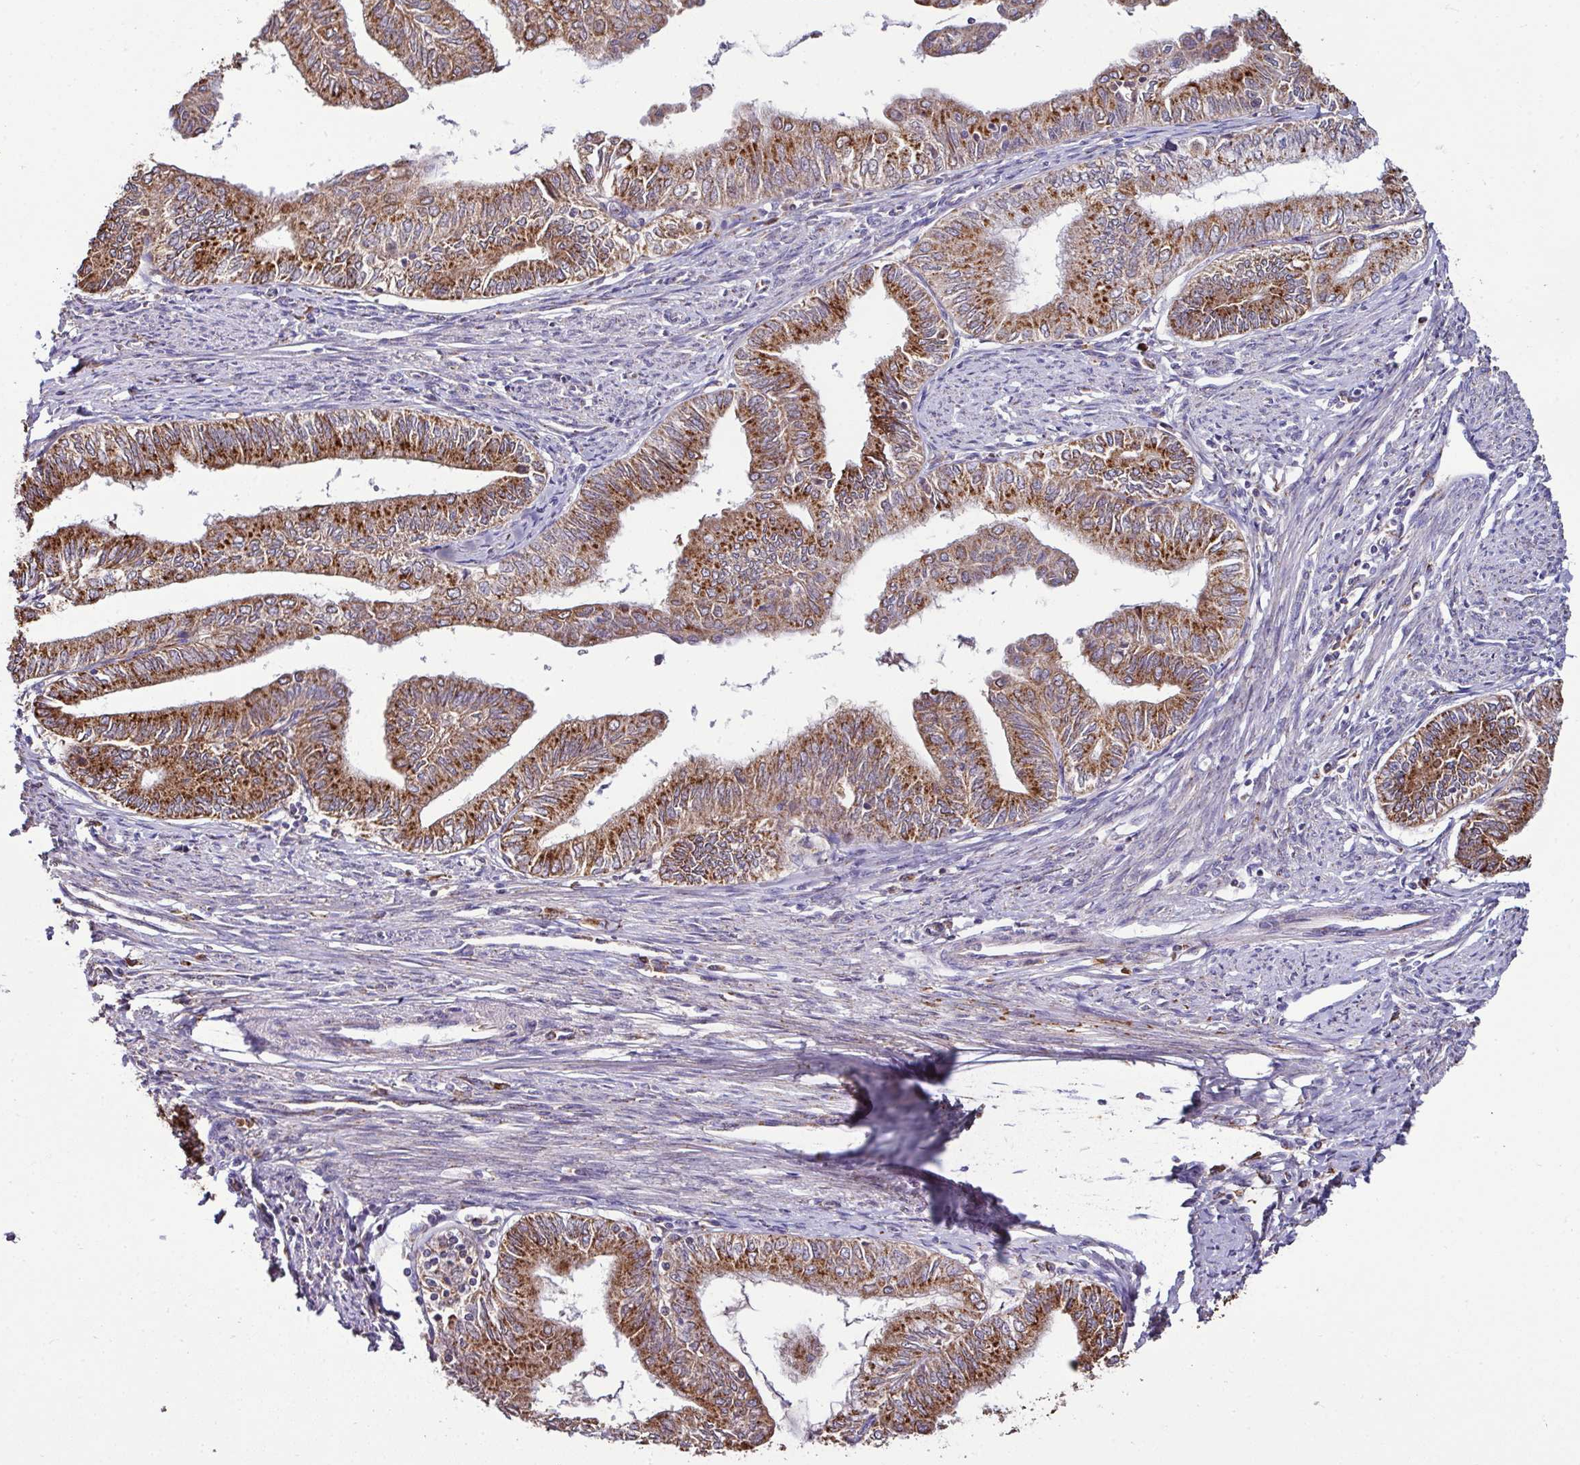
{"staining": {"intensity": "moderate", "quantity": ">75%", "location": "cytoplasmic/membranous"}, "tissue": "endometrial cancer", "cell_type": "Tumor cells", "image_type": "cancer", "snomed": [{"axis": "morphology", "description": "Adenocarcinoma, NOS"}, {"axis": "topography", "description": "Endometrium"}], "caption": "Immunohistochemical staining of endometrial cancer (adenocarcinoma) demonstrates medium levels of moderate cytoplasmic/membranous protein staining in approximately >75% of tumor cells.", "gene": "CPD", "patient": {"sex": "female", "age": 66}}